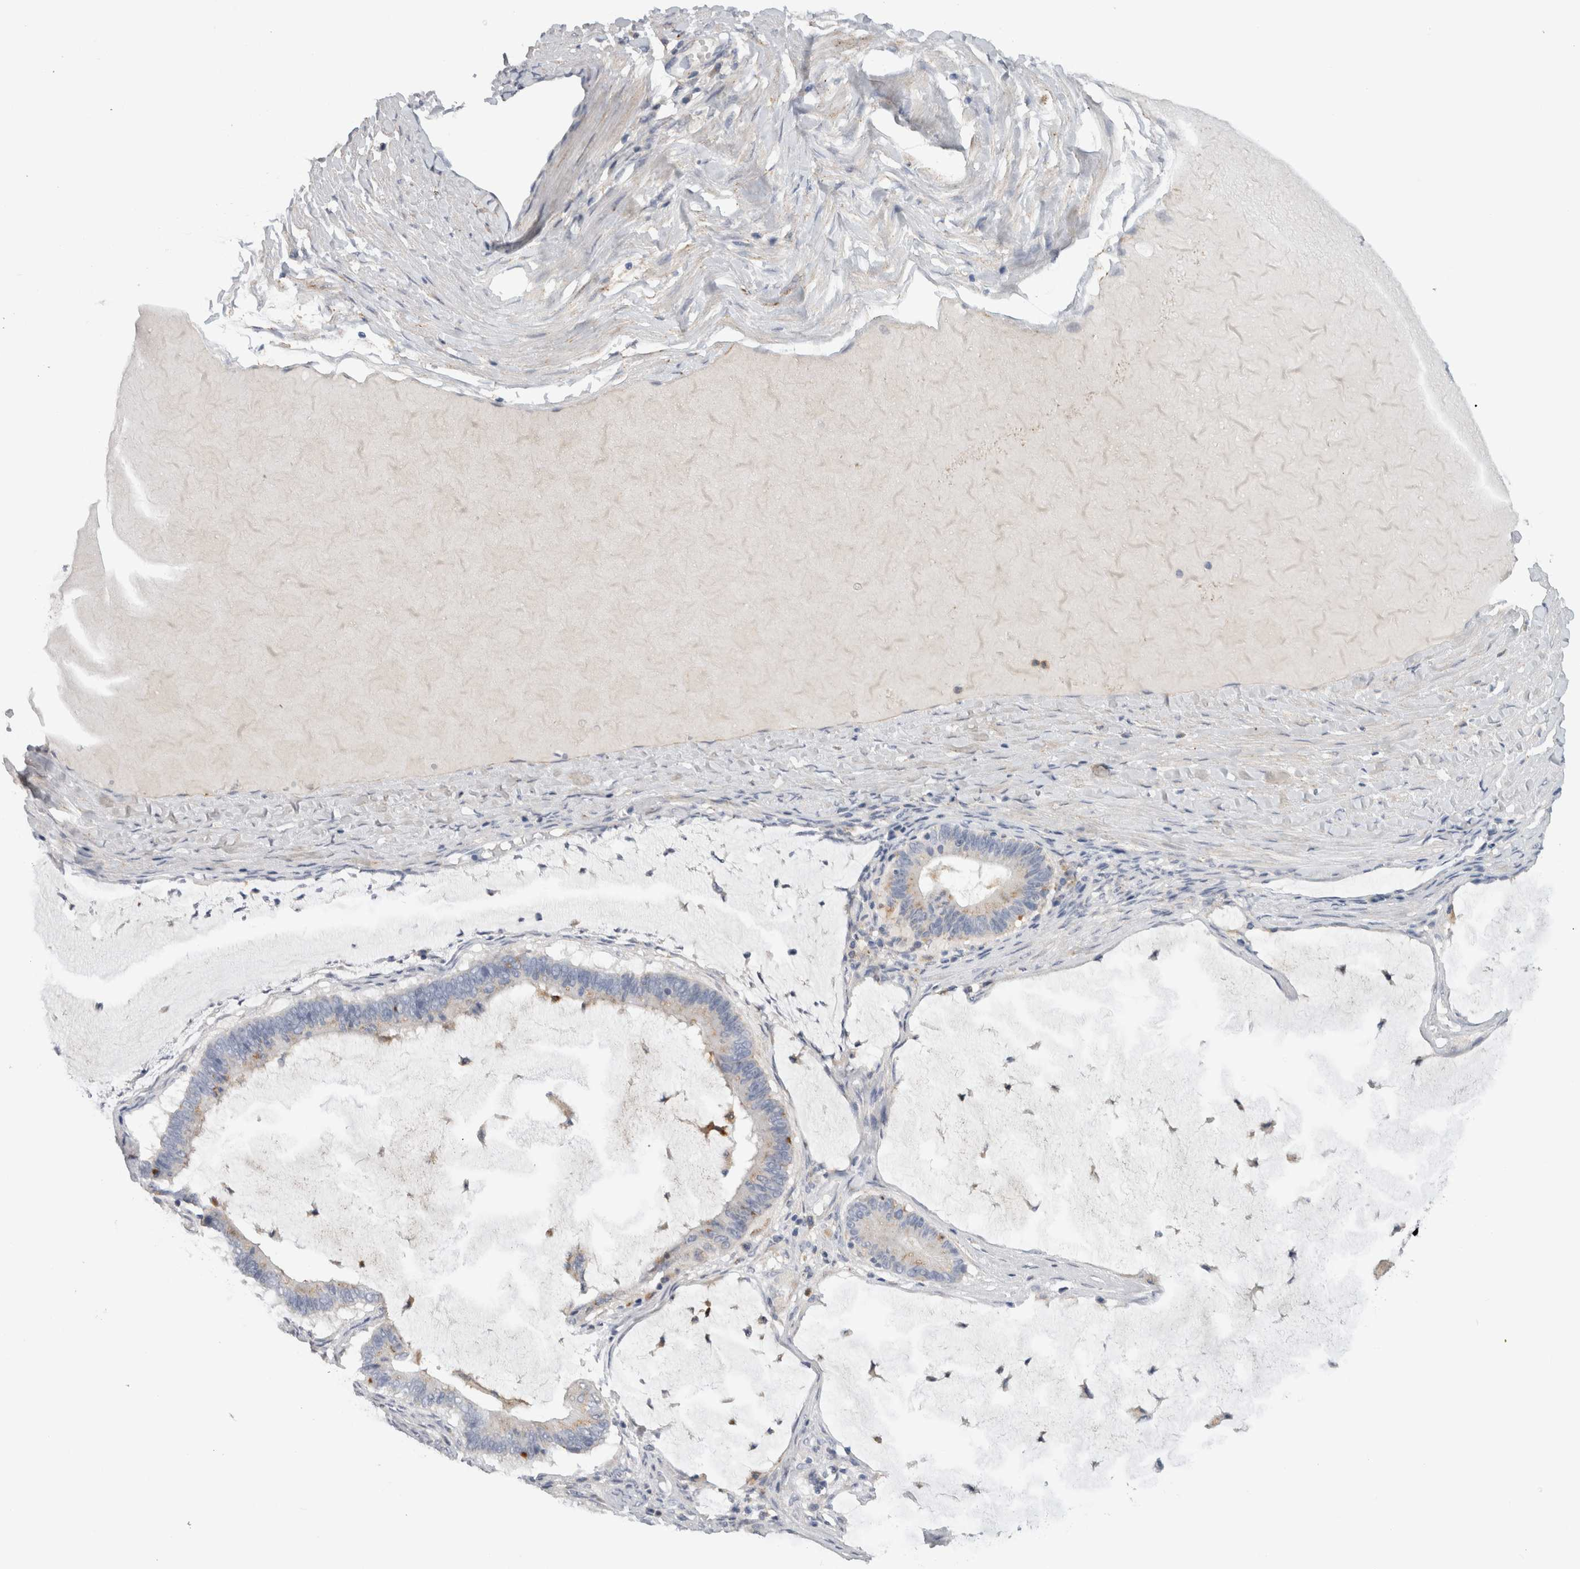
{"staining": {"intensity": "weak", "quantity": ">75%", "location": "cytoplasmic/membranous"}, "tissue": "ovarian cancer", "cell_type": "Tumor cells", "image_type": "cancer", "snomed": [{"axis": "morphology", "description": "Cystadenocarcinoma, mucinous, NOS"}, {"axis": "topography", "description": "Ovary"}], "caption": "Immunohistochemistry (IHC) staining of ovarian cancer (mucinous cystadenocarcinoma), which exhibits low levels of weak cytoplasmic/membranous expression in approximately >75% of tumor cells indicating weak cytoplasmic/membranous protein staining. The staining was performed using DAB (3,3'-diaminobenzidine) (brown) for protein detection and nuclei were counterstained in hematoxylin (blue).", "gene": "CD63", "patient": {"sex": "female", "age": 61}}